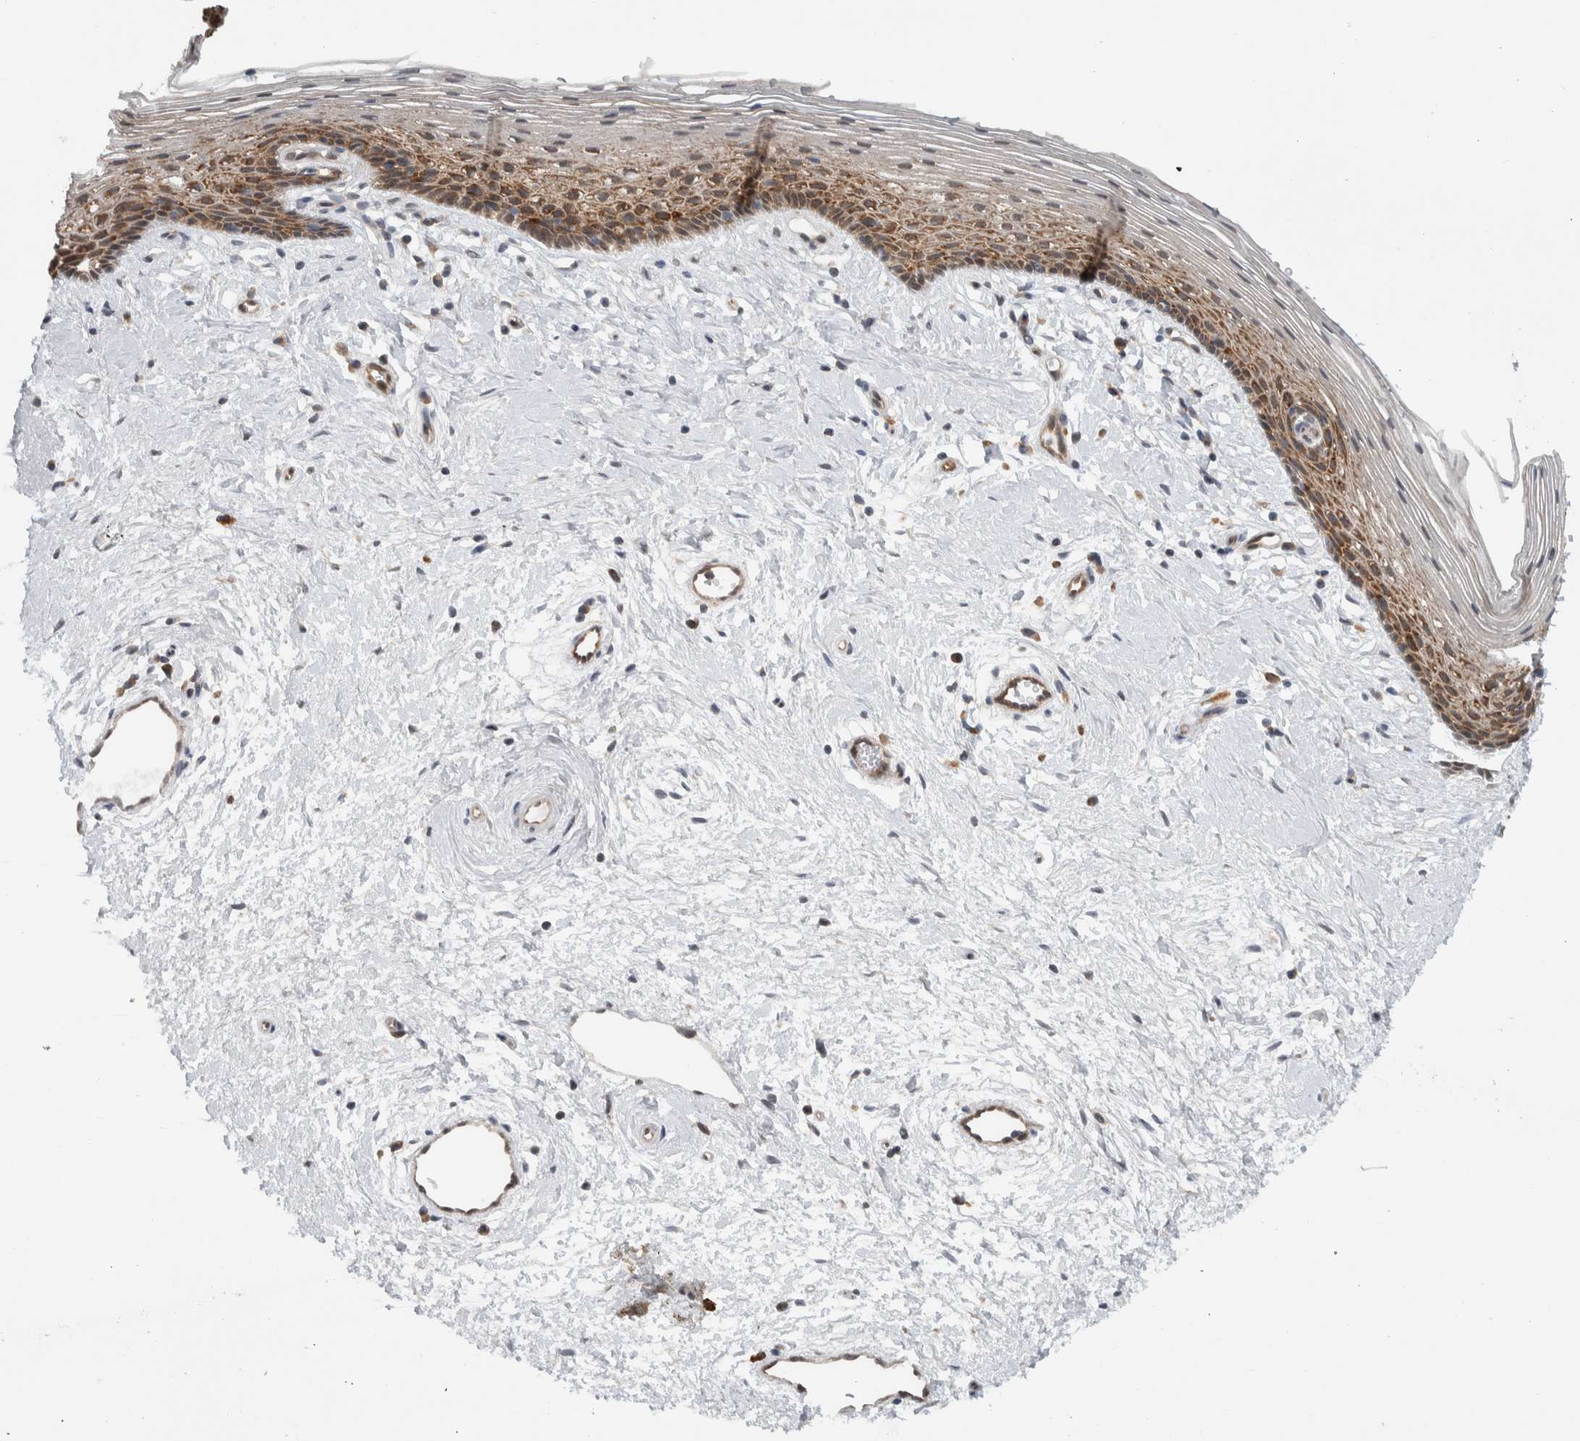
{"staining": {"intensity": "moderate", "quantity": "25%-75%", "location": "cytoplasmic/membranous"}, "tissue": "vagina", "cell_type": "Squamous epithelial cells", "image_type": "normal", "snomed": [{"axis": "morphology", "description": "Normal tissue, NOS"}, {"axis": "topography", "description": "Vagina"}], "caption": "Immunohistochemical staining of unremarkable vagina reveals 25%-75% levels of moderate cytoplasmic/membranous protein staining in about 25%-75% of squamous epithelial cells. (DAB IHC, brown staining for protein, blue staining for nuclei).", "gene": "CCDC43", "patient": {"sex": "female", "age": 46}}